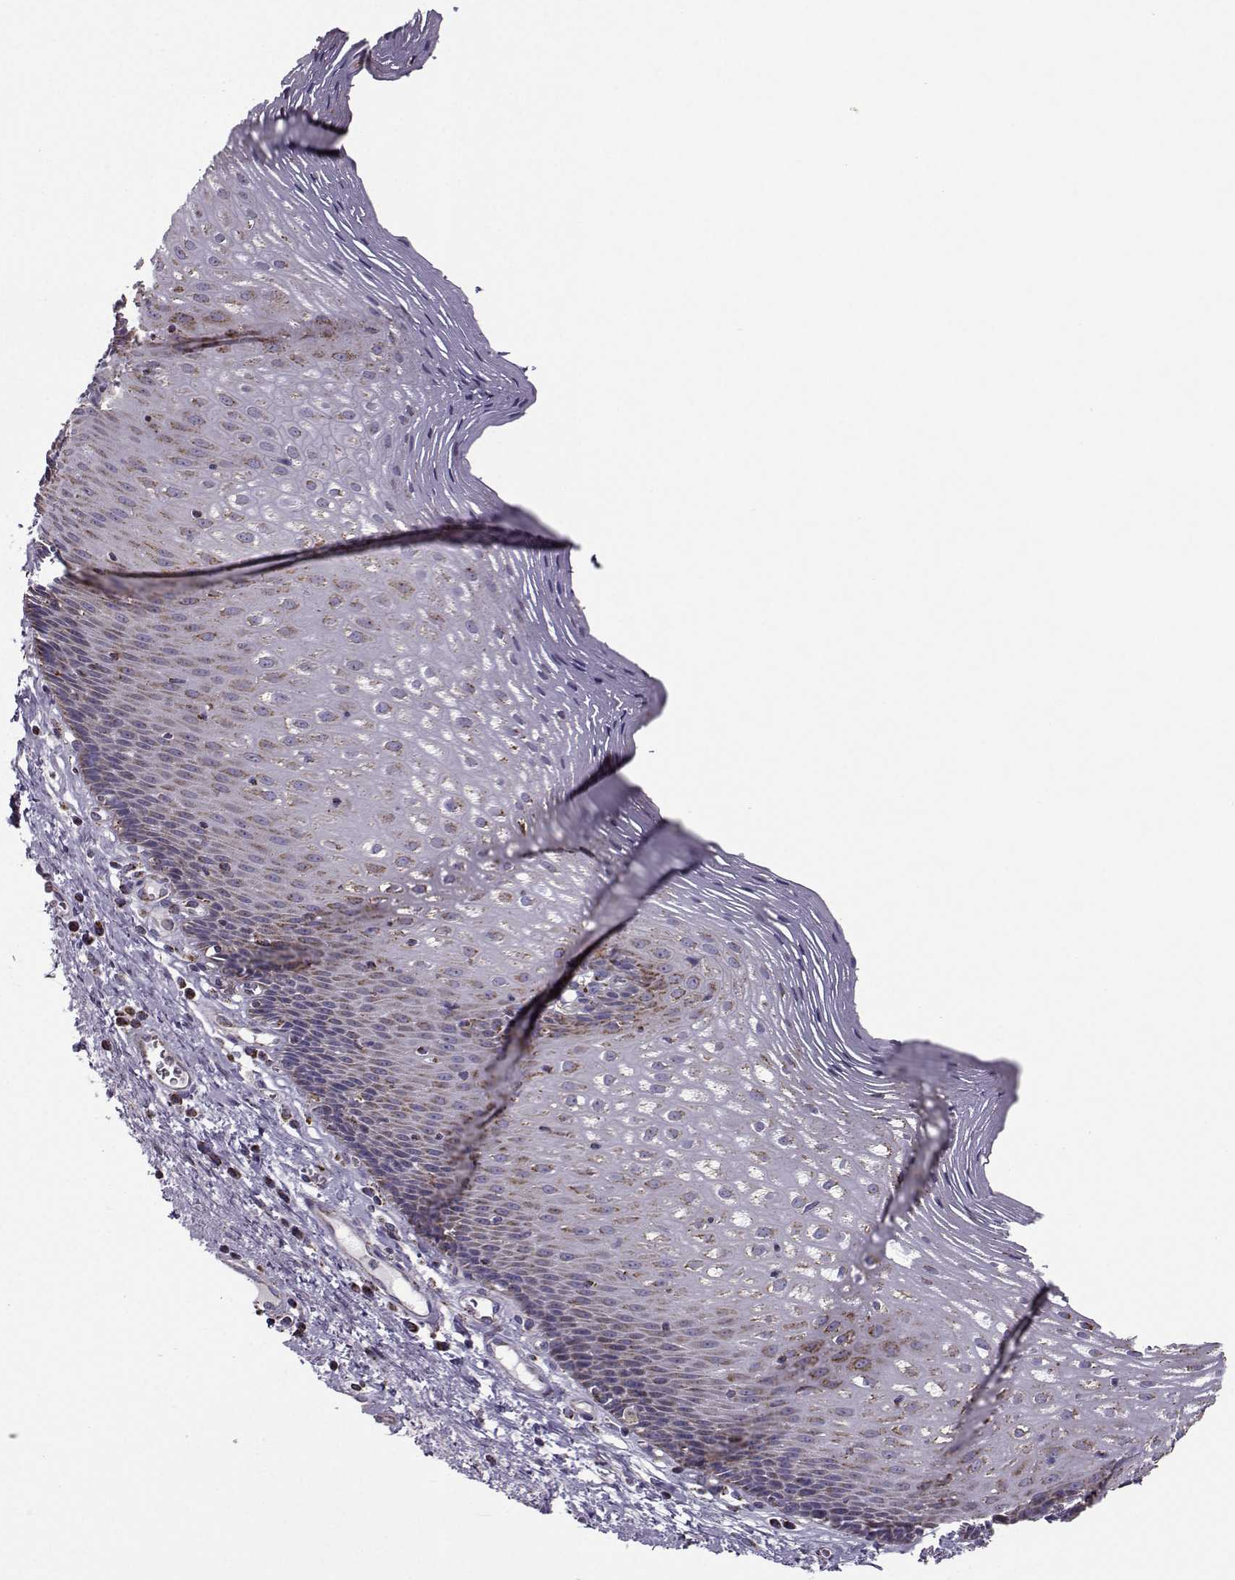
{"staining": {"intensity": "moderate", "quantity": "<25%", "location": "cytoplasmic/membranous"}, "tissue": "esophagus", "cell_type": "Squamous epithelial cells", "image_type": "normal", "snomed": [{"axis": "morphology", "description": "Normal tissue, NOS"}, {"axis": "topography", "description": "Esophagus"}], "caption": "Squamous epithelial cells show low levels of moderate cytoplasmic/membranous staining in about <25% of cells in benign human esophagus. (IHC, brightfield microscopy, high magnification).", "gene": "NECAB3", "patient": {"sex": "male", "age": 76}}